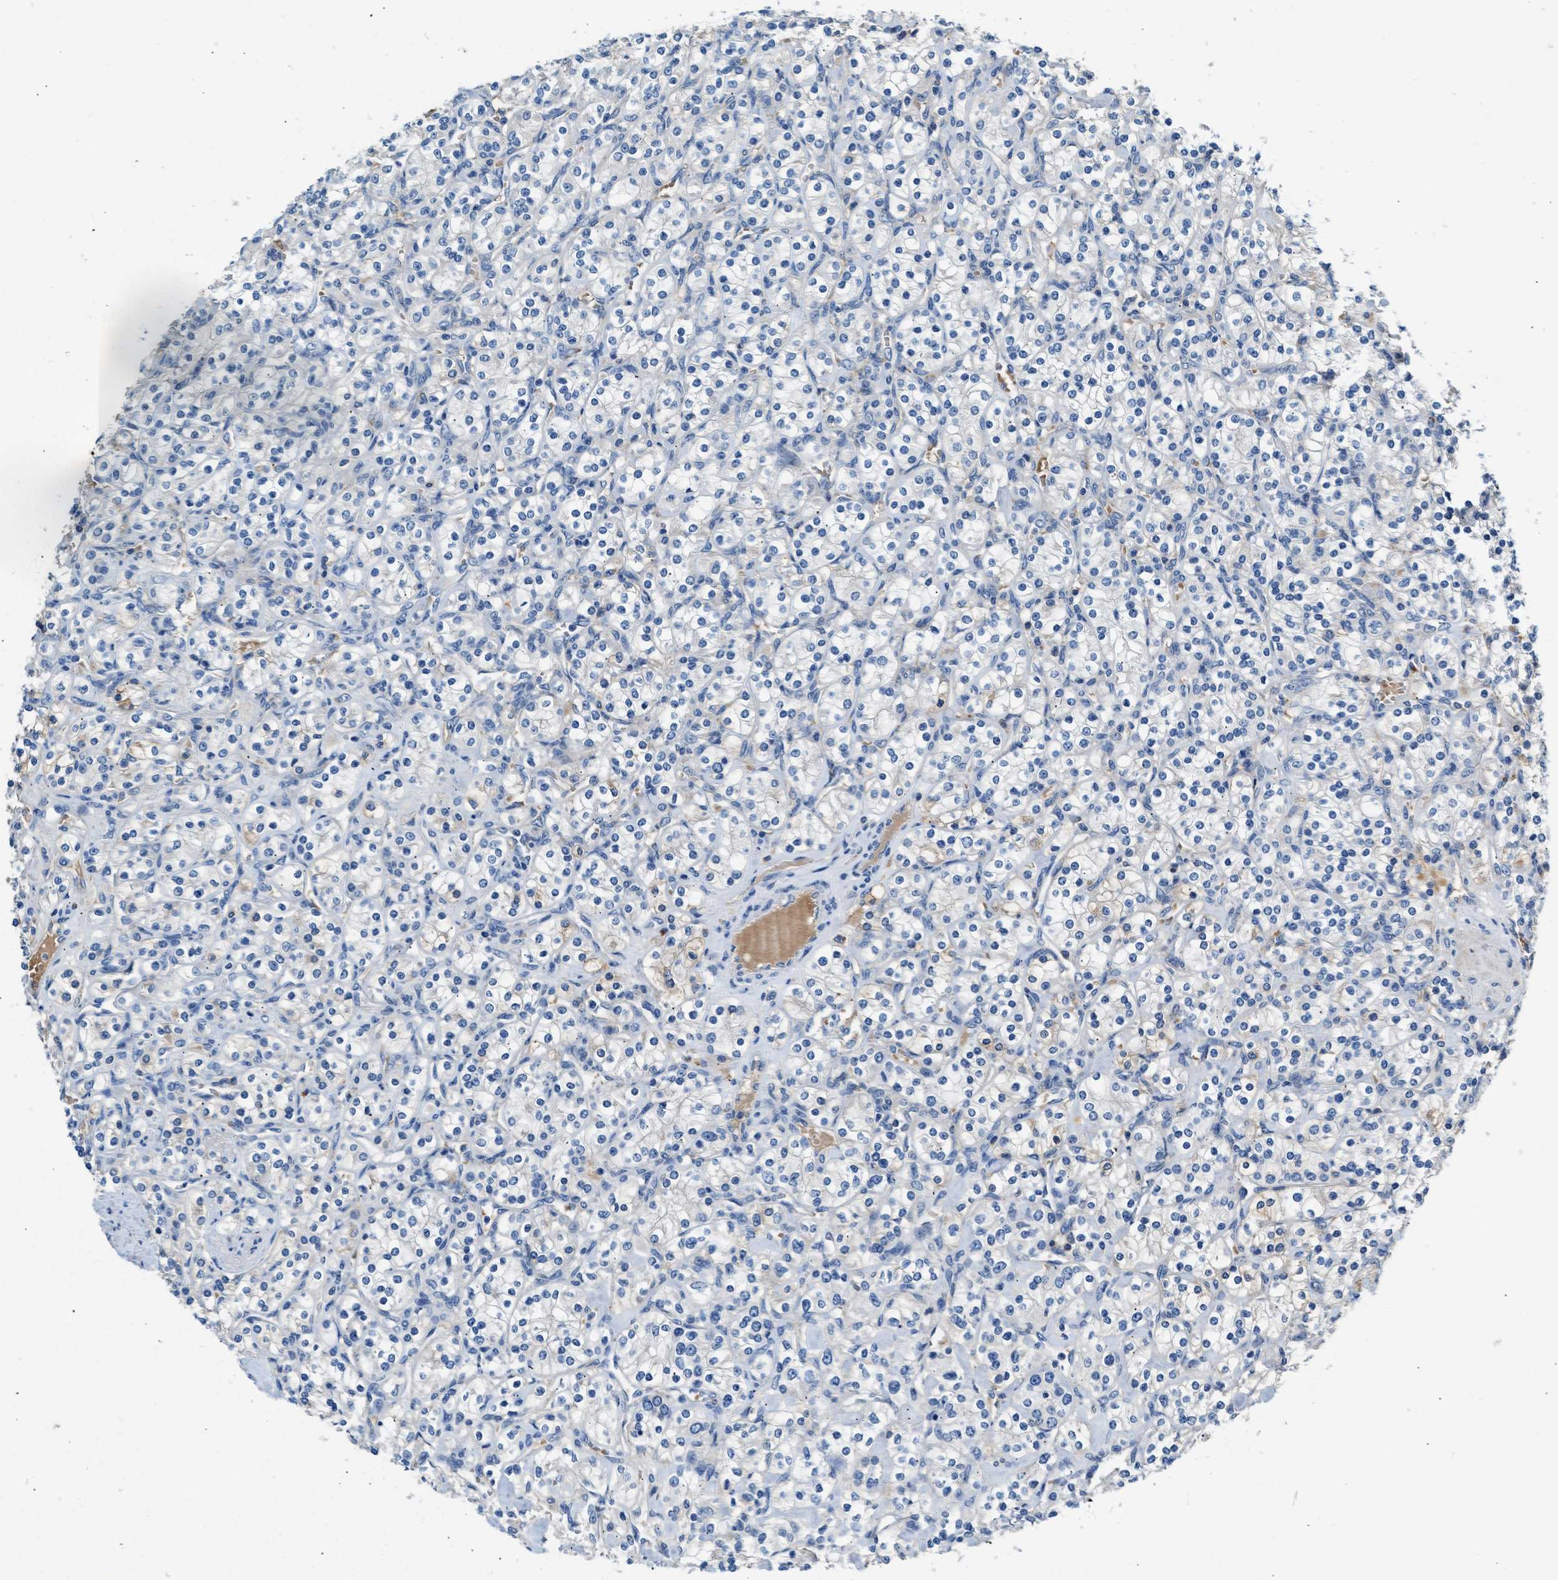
{"staining": {"intensity": "negative", "quantity": "none", "location": "none"}, "tissue": "renal cancer", "cell_type": "Tumor cells", "image_type": "cancer", "snomed": [{"axis": "morphology", "description": "Adenocarcinoma, NOS"}, {"axis": "topography", "description": "Kidney"}], "caption": "Renal adenocarcinoma was stained to show a protein in brown. There is no significant staining in tumor cells.", "gene": "RWDD2B", "patient": {"sex": "male", "age": 77}}